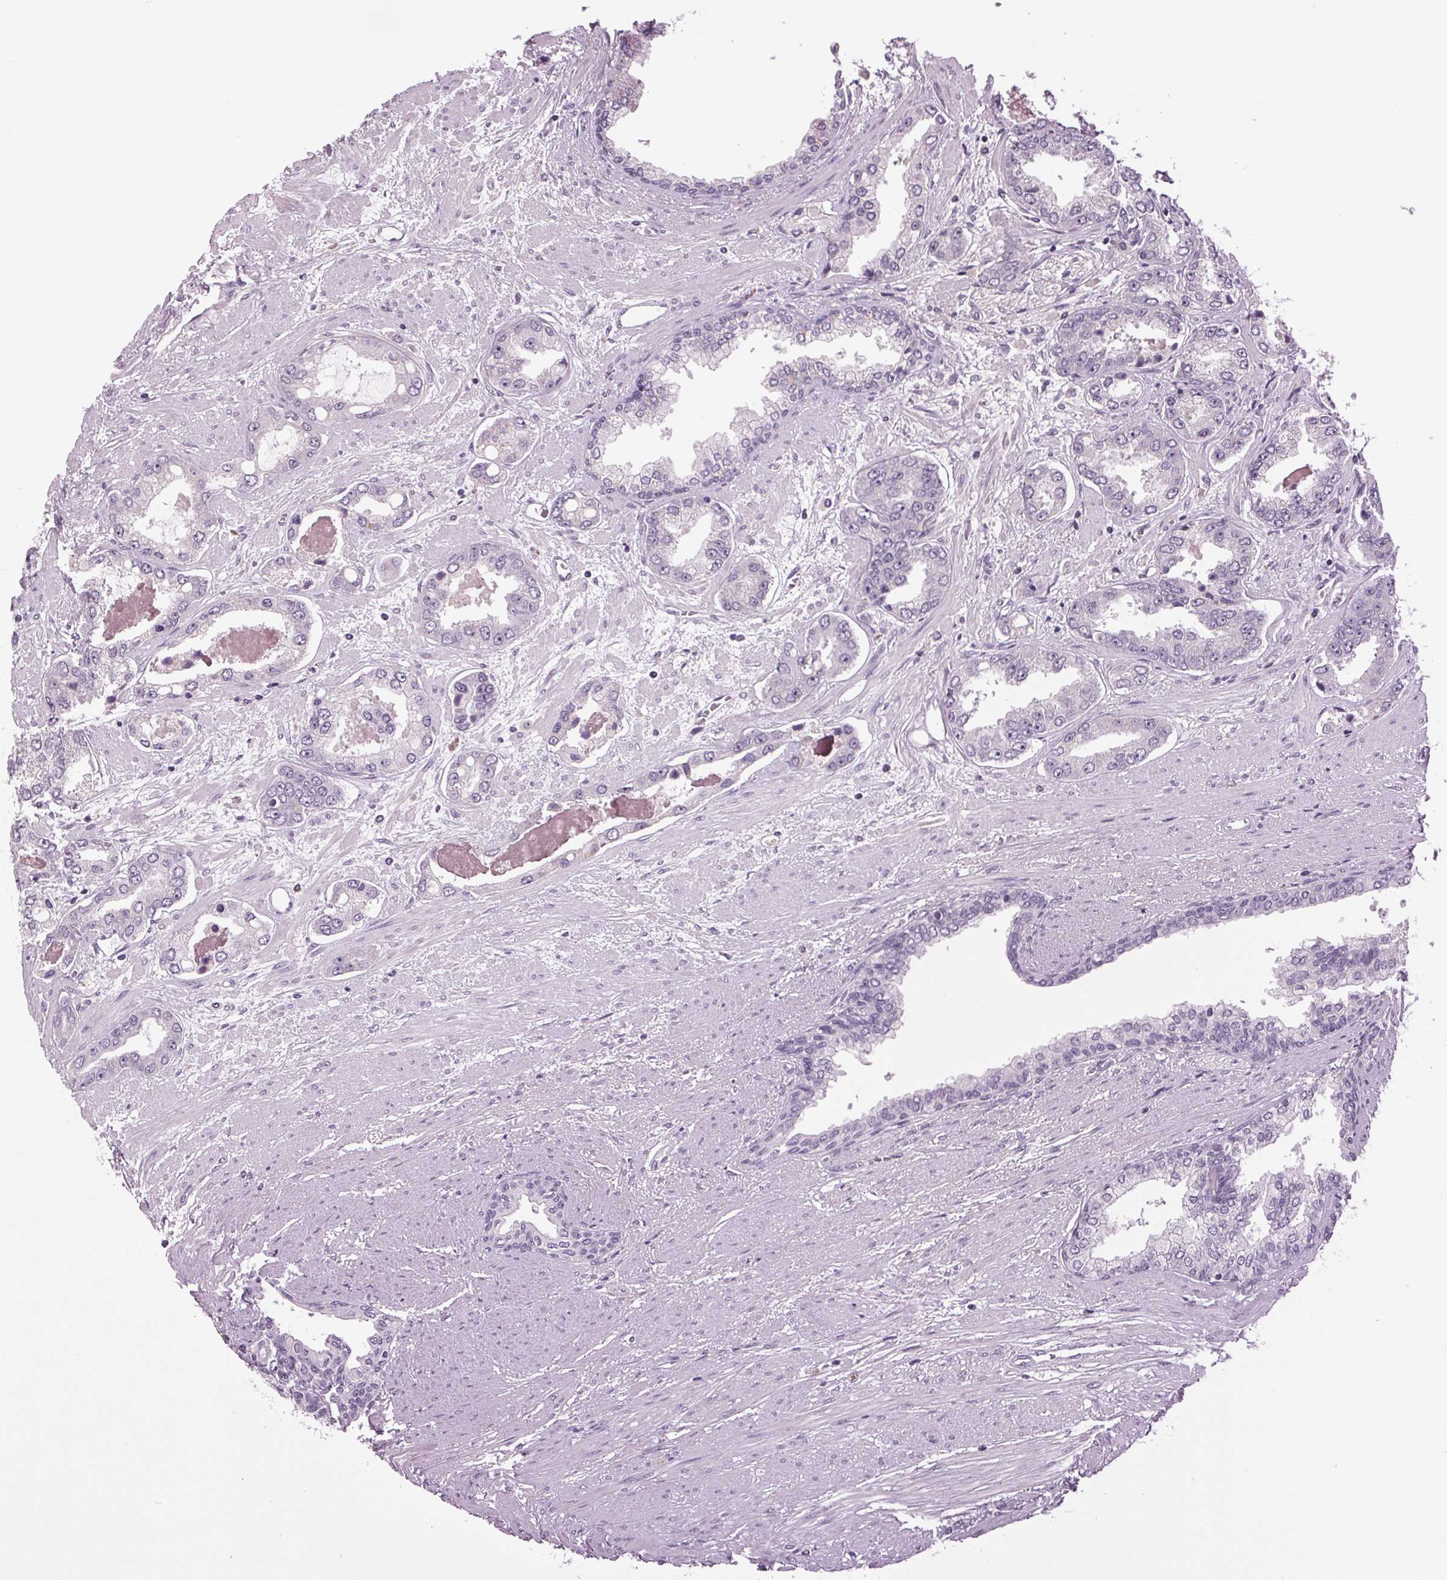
{"staining": {"intensity": "negative", "quantity": "none", "location": "none"}, "tissue": "prostate cancer", "cell_type": "Tumor cells", "image_type": "cancer", "snomed": [{"axis": "morphology", "description": "Adenocarcinoma, Low grade"}, {"axis": "topography", "description": "Prostate"}], "caption": "DAB immunohistochemical staining of human prostate cancer (adenocarcinoma (low-grade)) shows no significant staining in tumor cells.", "gene": "DNAH12", "patient": {"sex": "male", "age": 60}}